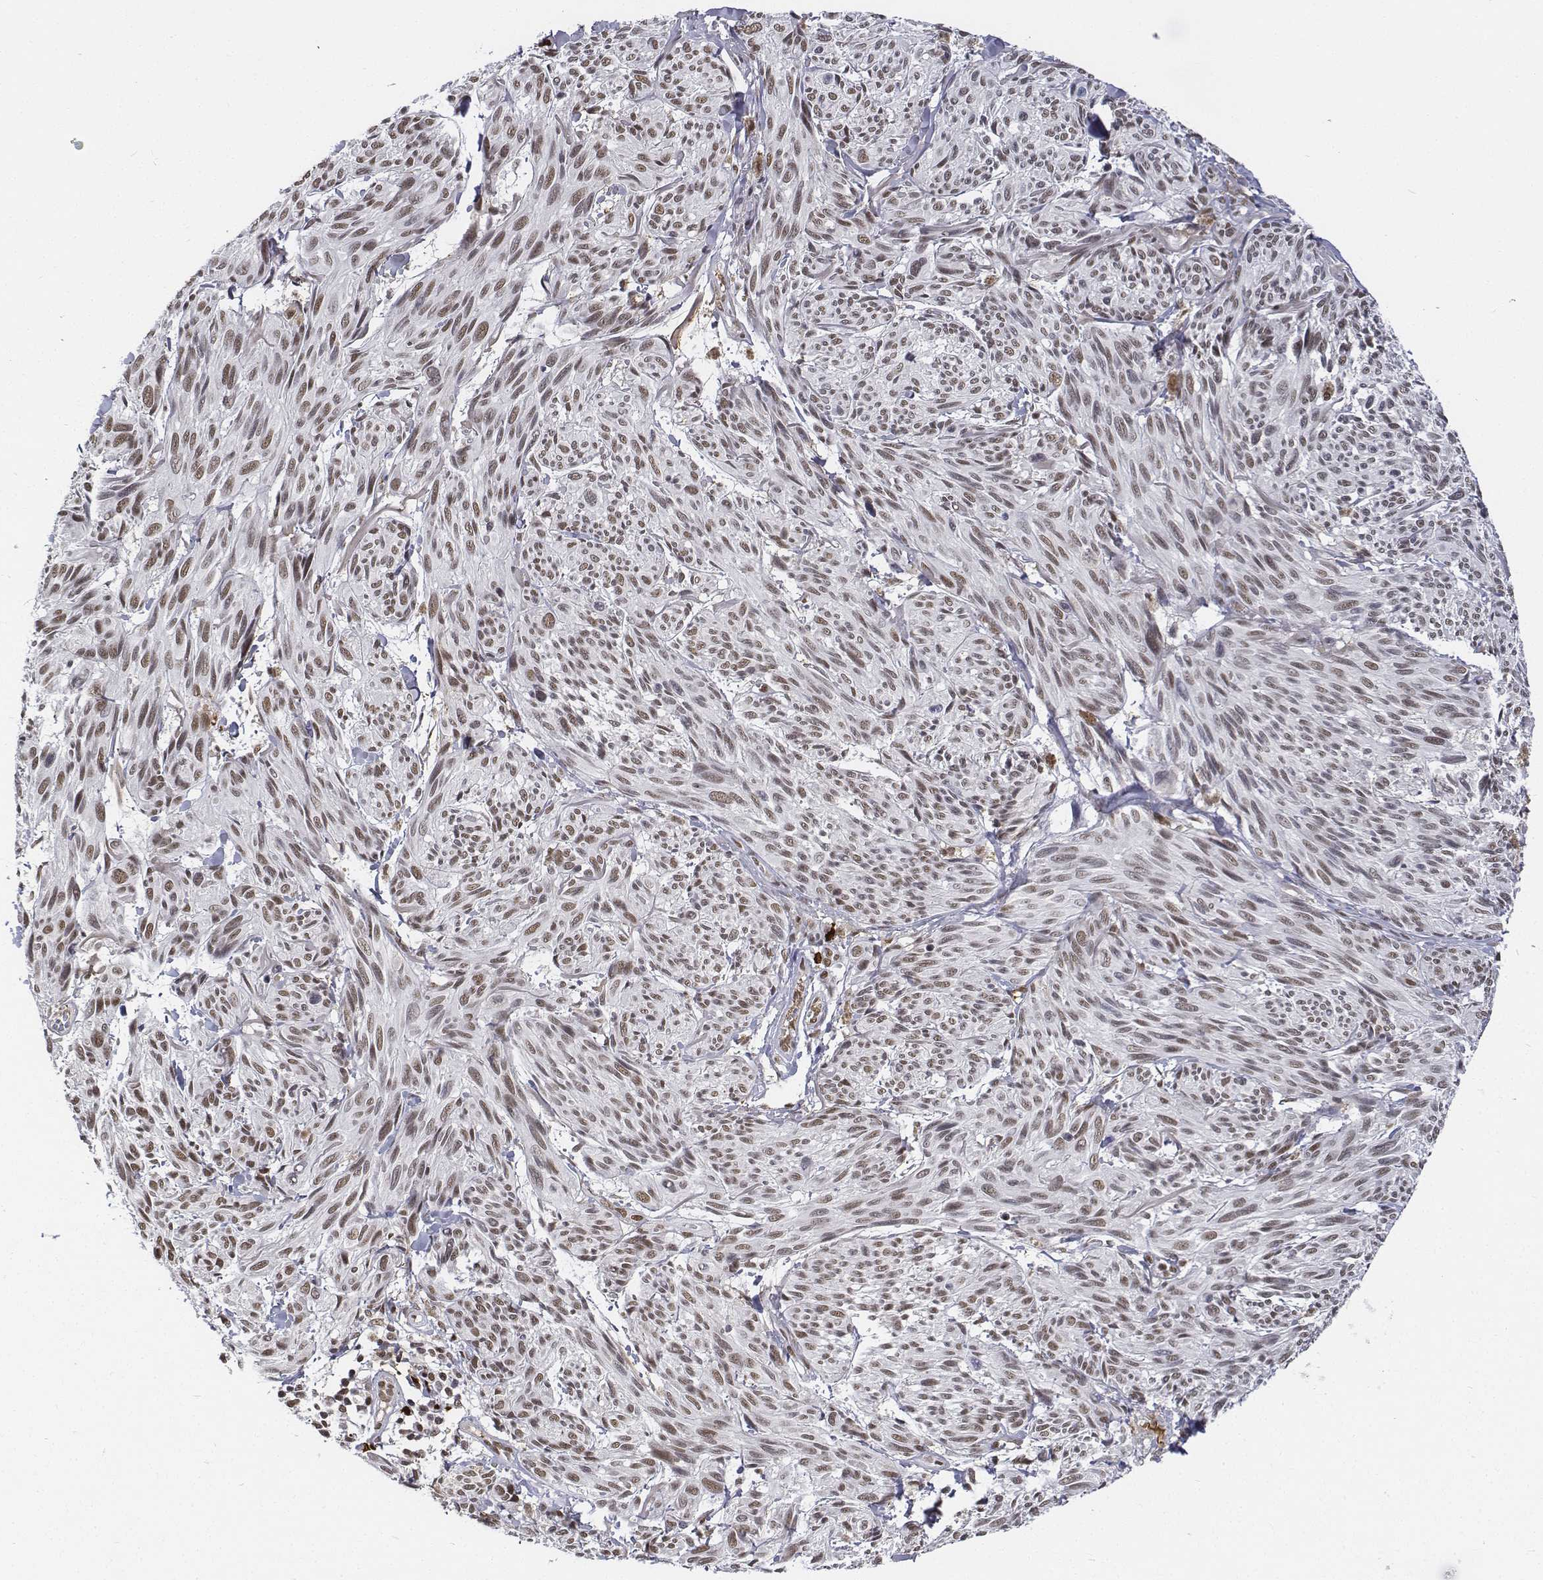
{"staining": {"intensity": "weak", "quantity": ">75%", "location": "nuclear"}, "tissue": "melanoma", "cell_type": "Tumor cells", "image_type": "cancer", "snomed": [{"axis": "morphology", "description": "Malignant melanoma, NOS"}, {"axis": "topography", "description": "Skin"}], "caption": "High-power microscopy captured an IHC image of malignant melanoma, revealing weak nuclear staining in approximately >75% of tumor cells.", "gene": "ATRX", "patient": {"sex": "male", "age": 79}}